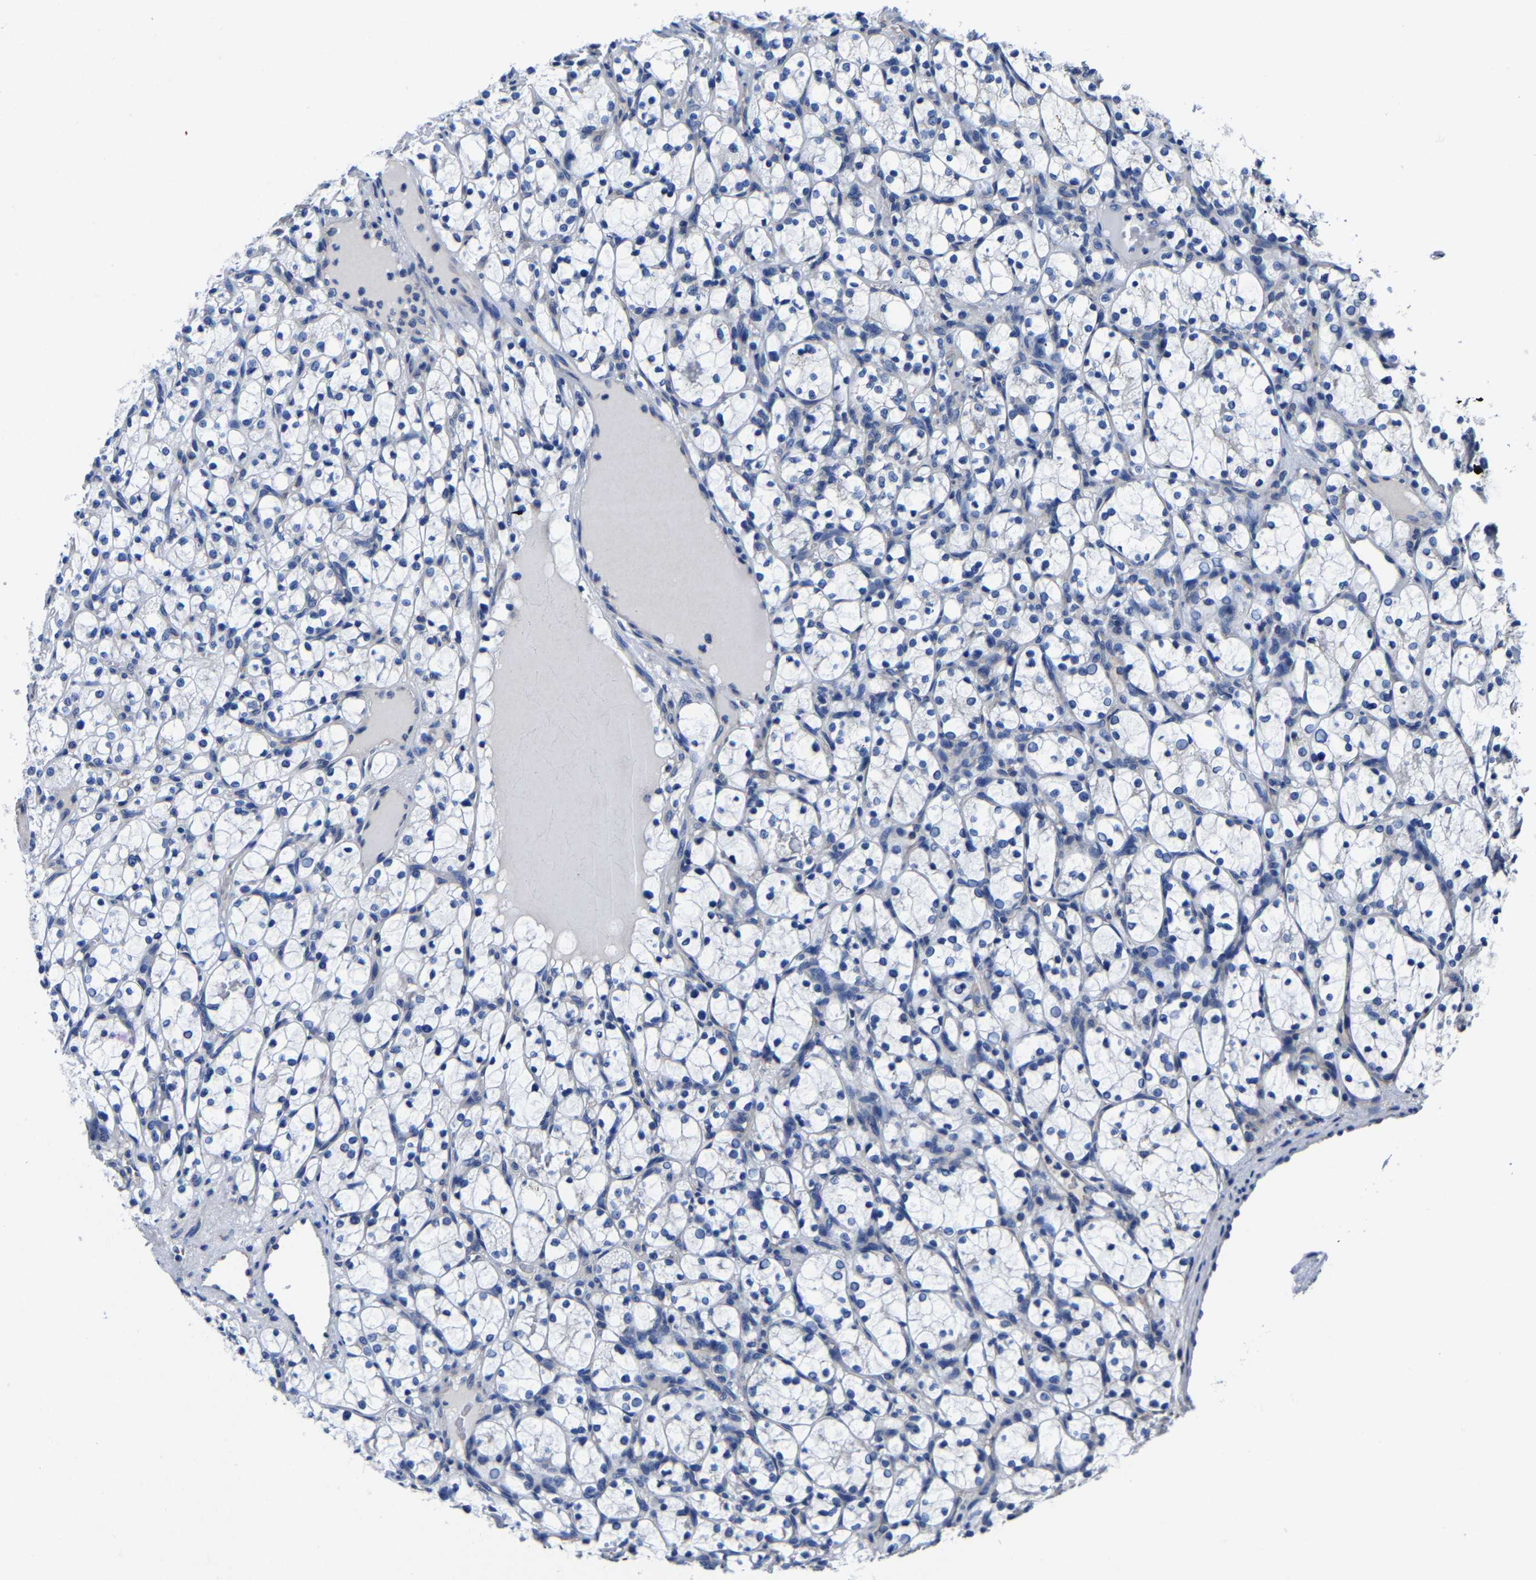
{"staining": {"intensity": "negative", "quantity": "none", "location": "none"}, "tissue": "renal cancer", "cell_type": "Tumor cells", "image_type": "cancer", "snomed": [{"axis": "morphology", "description": "Adenocarcinoma, NOS"}, {"axis": "topography", "description": "Kidney"}], "caption": "A histopathology image of human renal cancer is negative for staining in tumor cells.", "gene": "SRPK2", "patient": {"sex": "female", "age": 69}}